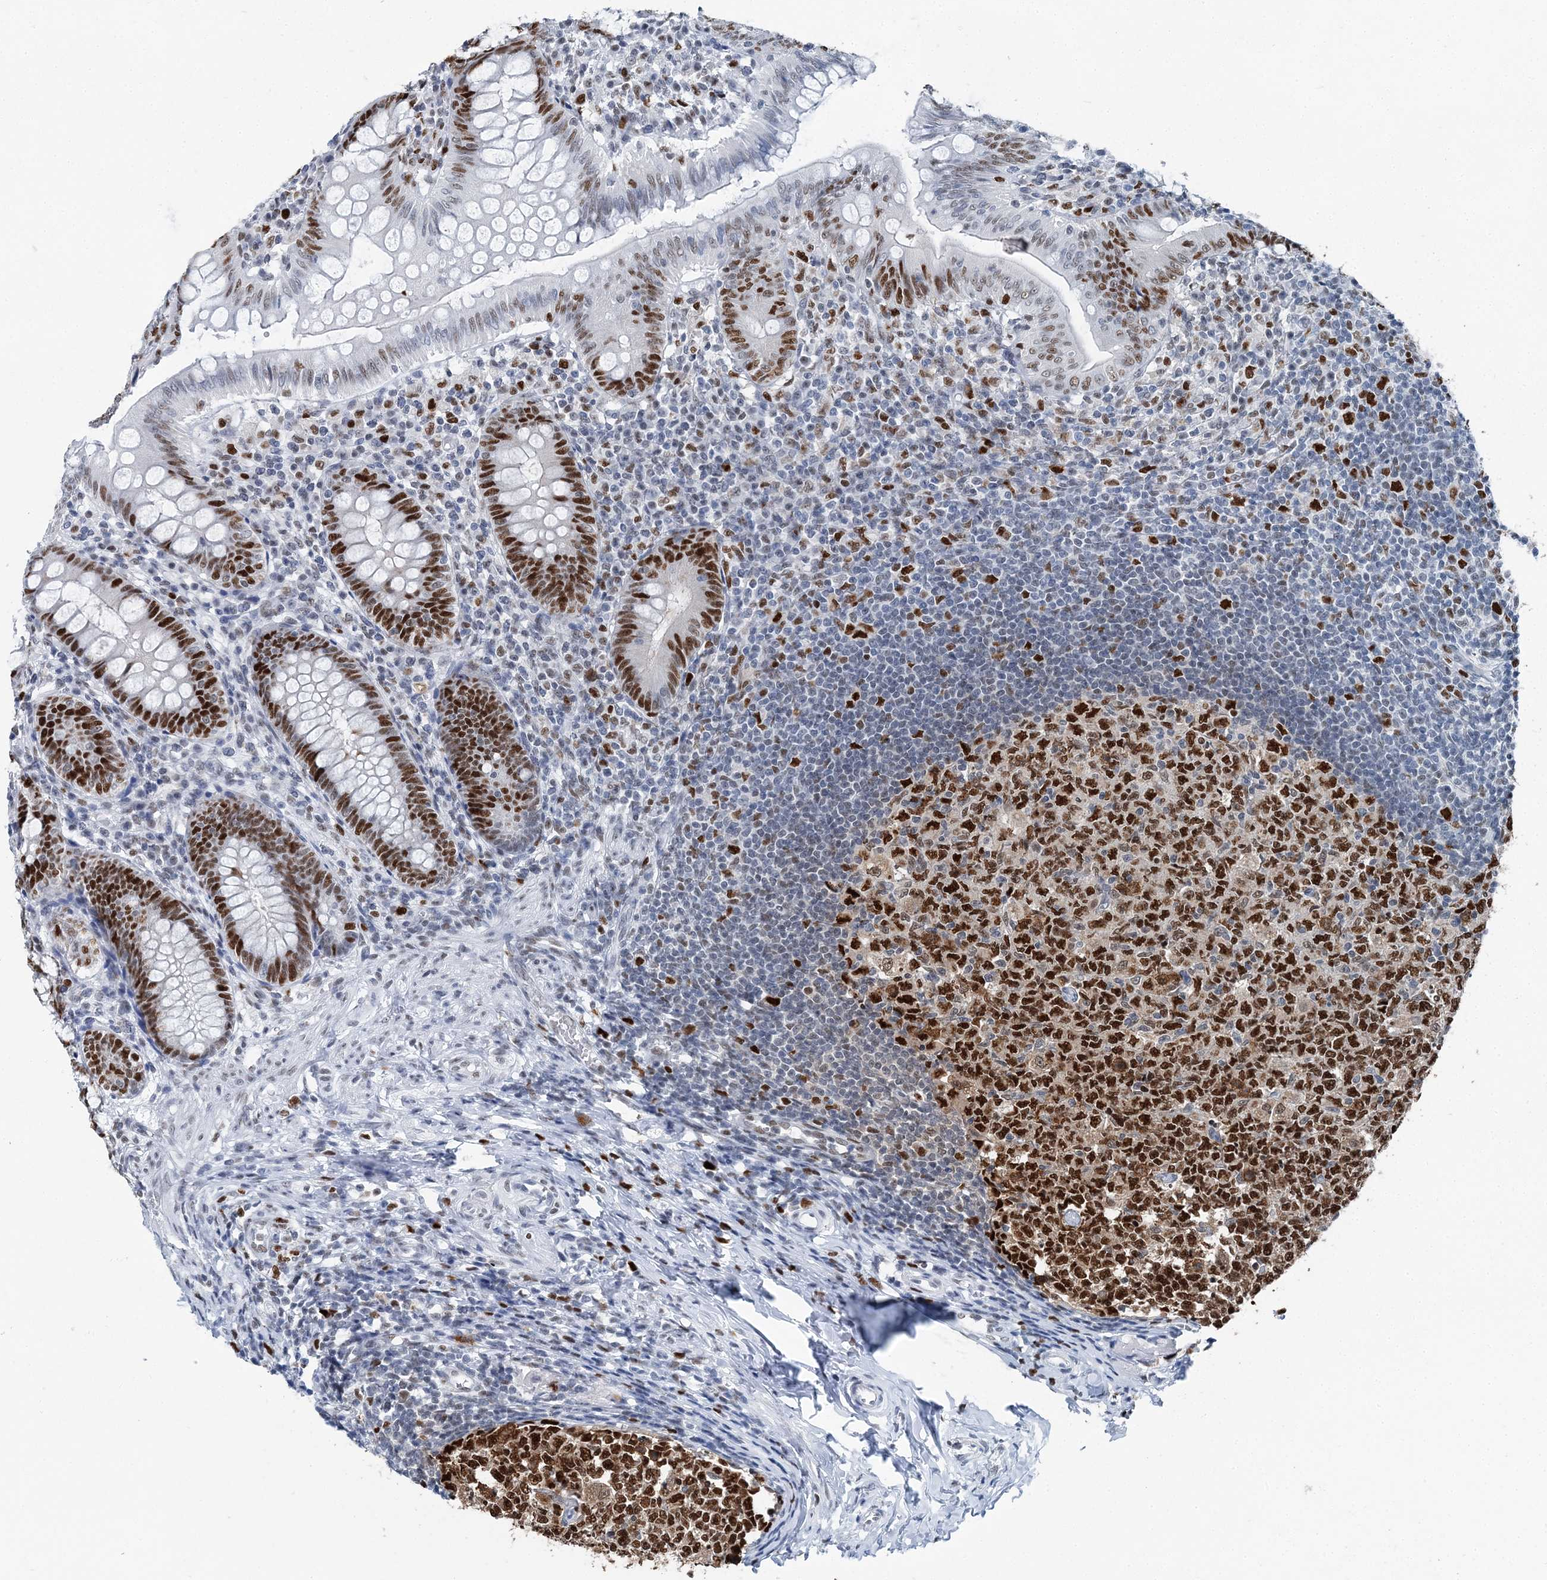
{"staining": {"intensity": "strong", "quantity": "25%-75%", "location": "nuclear"}, "tissue": "appendix", "cell_type": "Glandular cells", "image_type": "normal", "snomed": [{"axis": "morphology", "description": "Normal tissue, NOS"}, {"axis": "topography", "description": "Appendix"}], "caption": "This photomicrograph exhibits normal appendix stained with IHC to label a protein in brown. The nuclear of glandular cells show strong positivity for the protein. Nuclei are counter-stained blue.", "gene": "HAT1", "patient": {"sex": "male", "age": 14}}